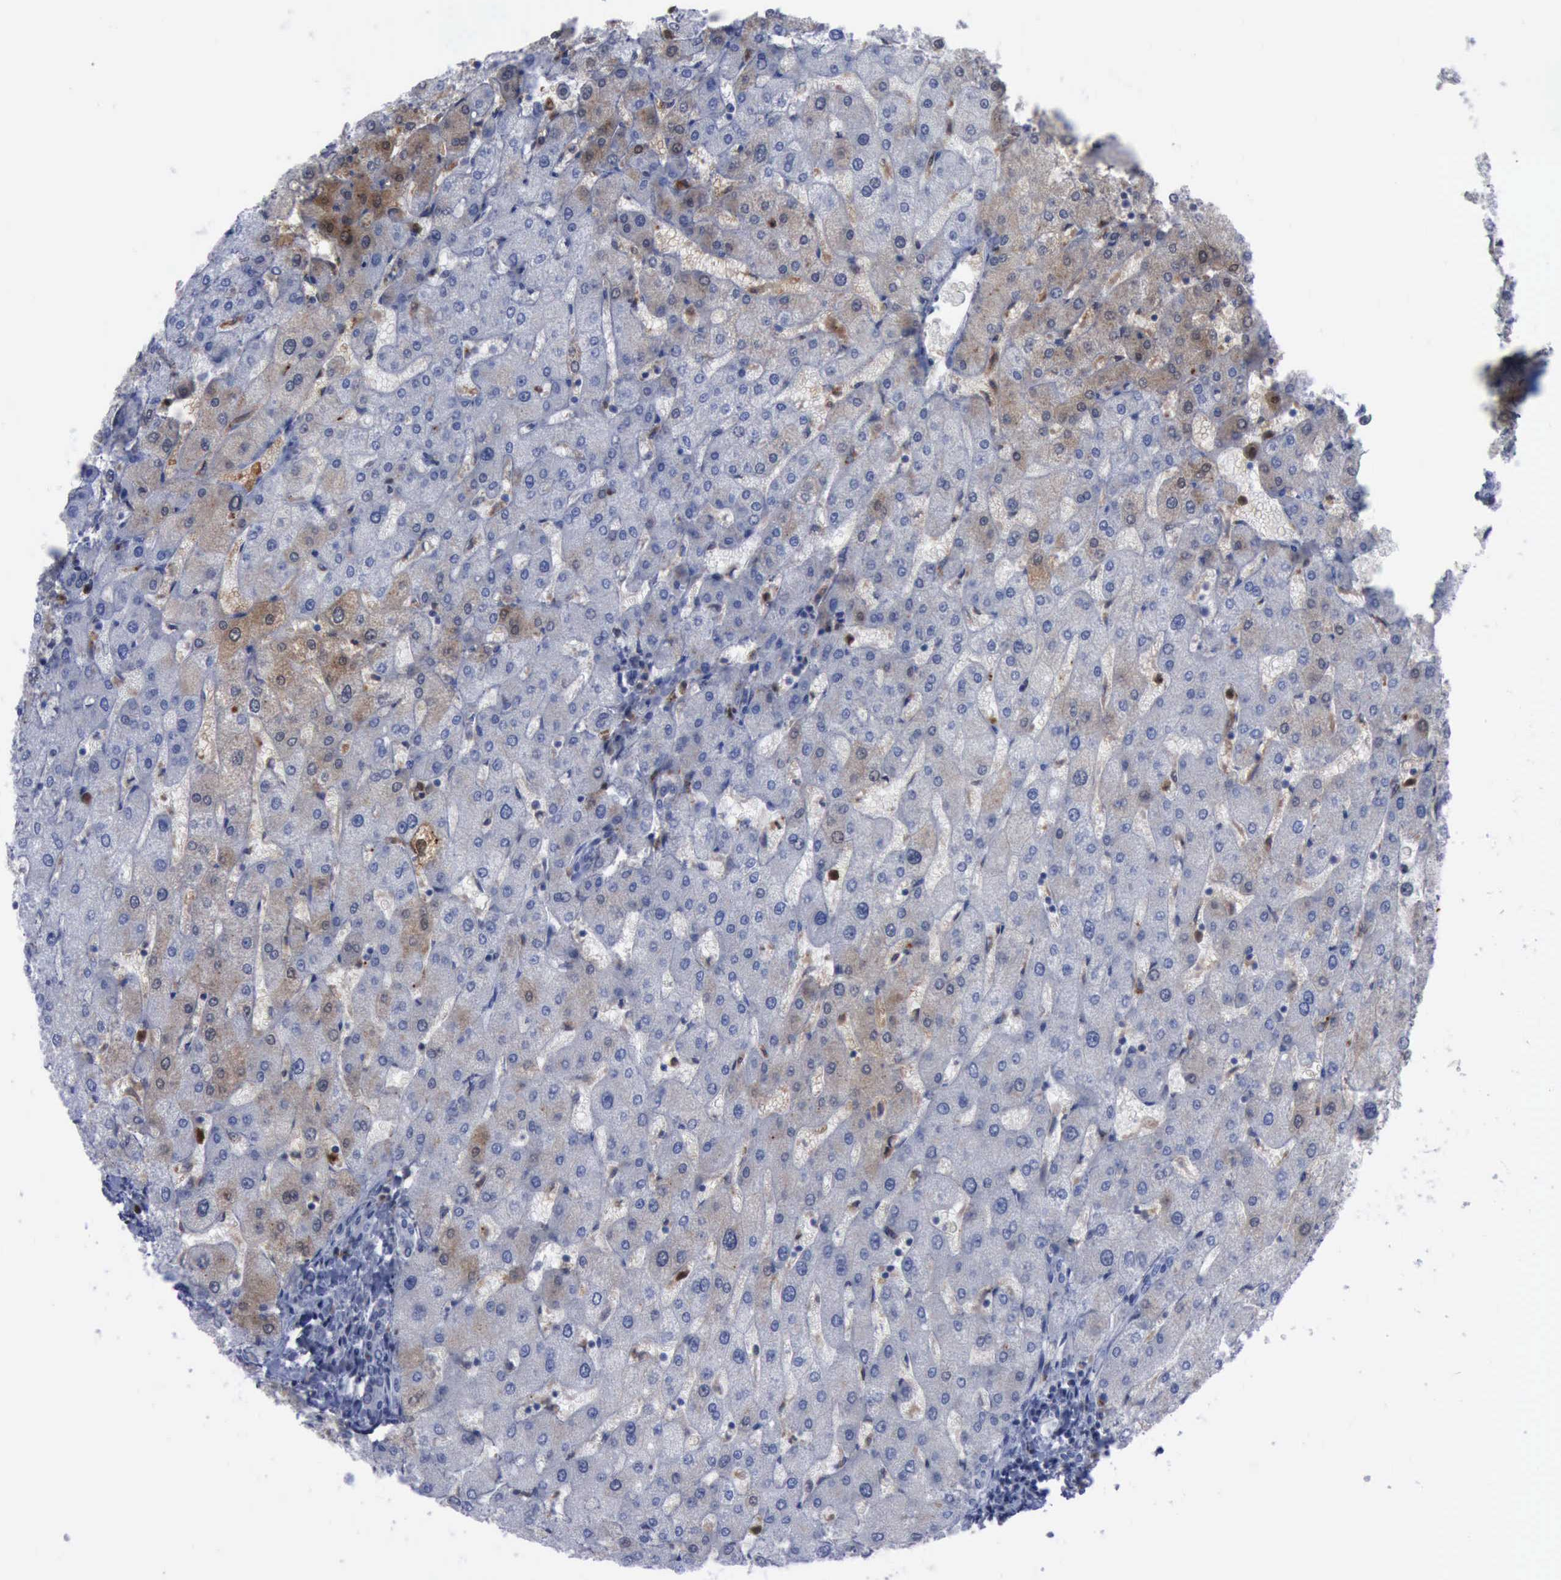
{"staining": {"intensity": "negative", "quantity": "none", "location": "none"}, "tissue": "liver", "cell_type": "Cholangiocytes", "image_type": "normal", "snomed": [{"axis": "morphology", "description": "Normal tissue, NOS"}, {"axis": "topography", "description": "Liver"}], "caption": "Cholangiocytes show no significant staining in normal liver.", "gene": "CSTA", "patient": {"sex": "male", "age": 67}}